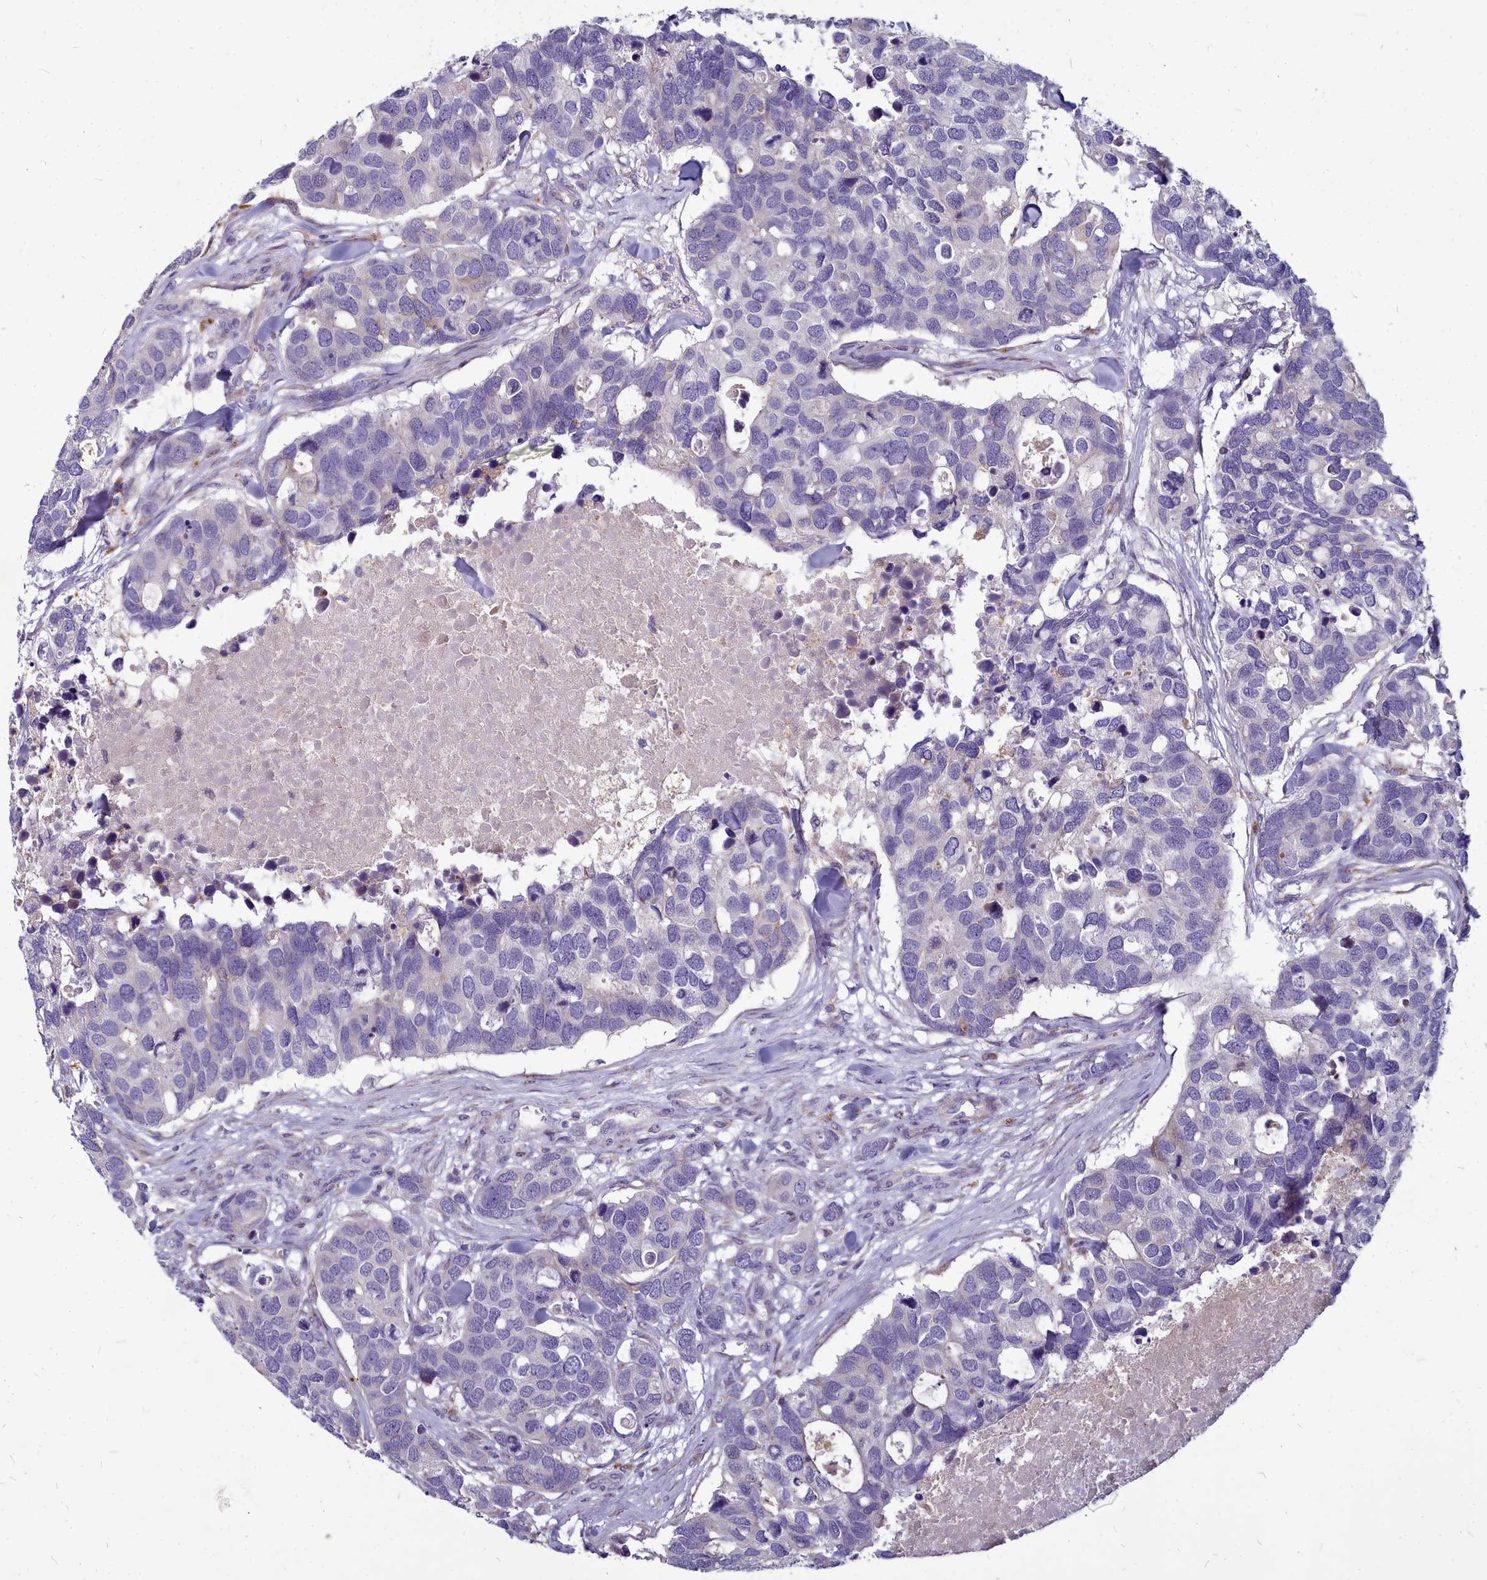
{"staining": {"intensity": "negative", "quantity": "none", "location": "none"}, "tissue": "breast cancer", "cell_type": "Tumor cells", "image_type": "cancer", "snomed": [{"axis": "morphology", "description": "Duct carcinoma"}, {"axis": "topography", "description": "Breast"}], "caption": "Breast cancer was stained to show a protein in brown. There is no significant staining in tumor cells. The staining was performed using DAB (3,3'-diaminobenzidine) to visualize the protein expression in brown, while the nuclei were stained in blue with hematoxylin (Magnification: 20x).", "gene": "SMPD4", "patient": {"sex": "female", "age": 83}}